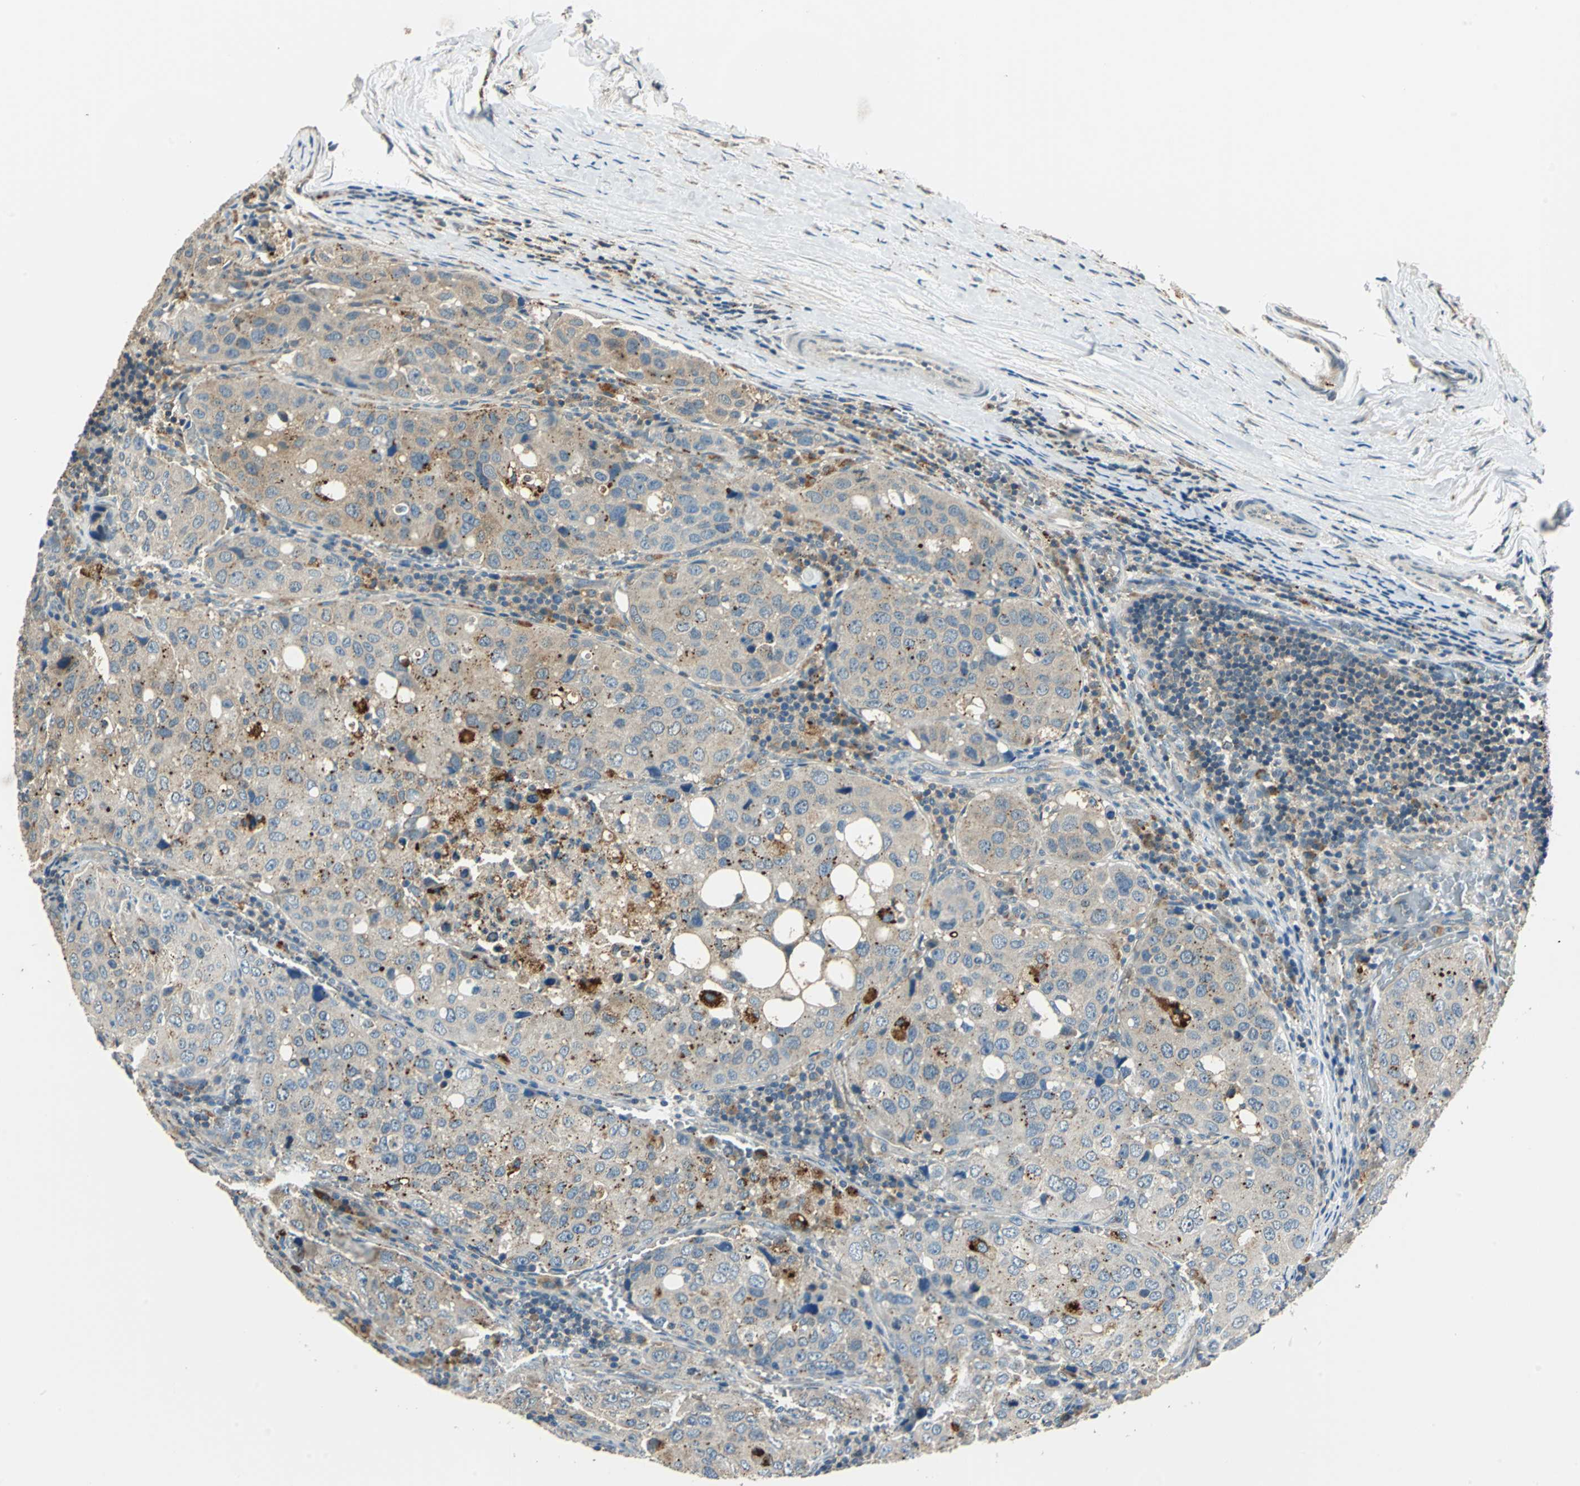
{"staining": {"intensity": "weak", "quantity": "25%-75%", "location": "cytoplasmic/membranous"}, "tissue": "urothelial cancer", "cell_type": "Tumor cells", "image_type": "cancer", "snomed": [{"axis": "morphology", "description": "Urothelial carcinoma, High grade"}, {"axis": "topography", "description": "Lymph node"}, {"axis": "topography", "description": "Urinary bladder"}], "caption": "Immunohistochemistry (IHC) staining of urothelial cancer, which reveals low levels of weak cytoplasmic/membranous expression in approximately 25%-75% of tumor cells indicating weak cytoplasmic/membranous protein staining. The staining was performed using DAB (3,3'-diaminobenzidine) (brown) for protein detection and nuclei were counterstained in hematoxylin (blue).", "gene": "NIT1", "patient": {"sex": "male", "age": 51}}